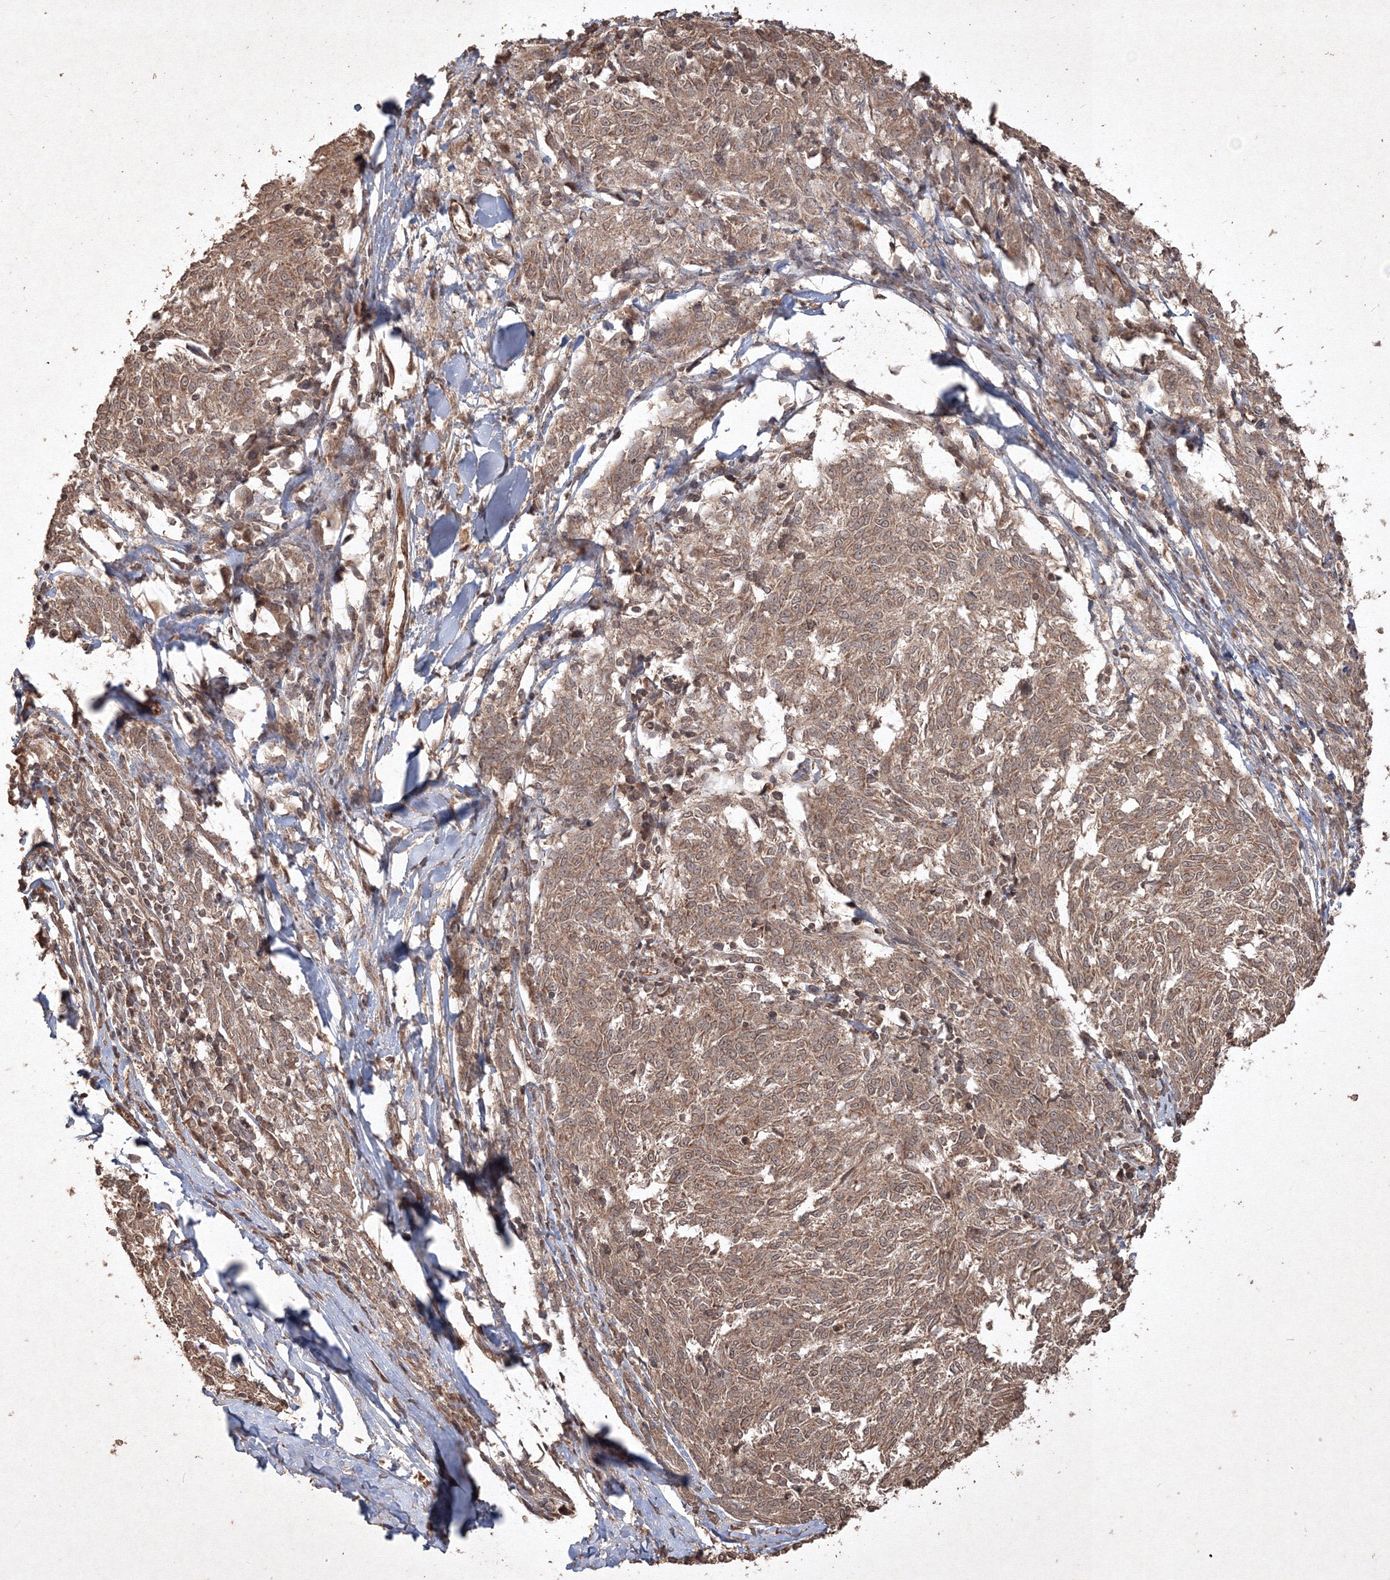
{"staining": {"intensity": "weak", "quantity": ">75%", "location": "cytoplasmic/membranous"}, "tissue": "melanoma", "cell_type": "Tumor cells", "image_type": "cancer", "snomed": [{"axis": "morphology", "description": "Malignant melanoma, NOS"}, {"axis": "topography", "description": "Skin"}], "caption": "Immunohistochemical staining of human malignant melanoma exhibits low levels of weak cytoplasmic/membranous protein positivity in approximately >75% of tumor cells. (DAB IHC, brown staining for protein, blue staining for nuclei).", "gene": "PELI3", "patient": {"sex": "female", "age": 72}}